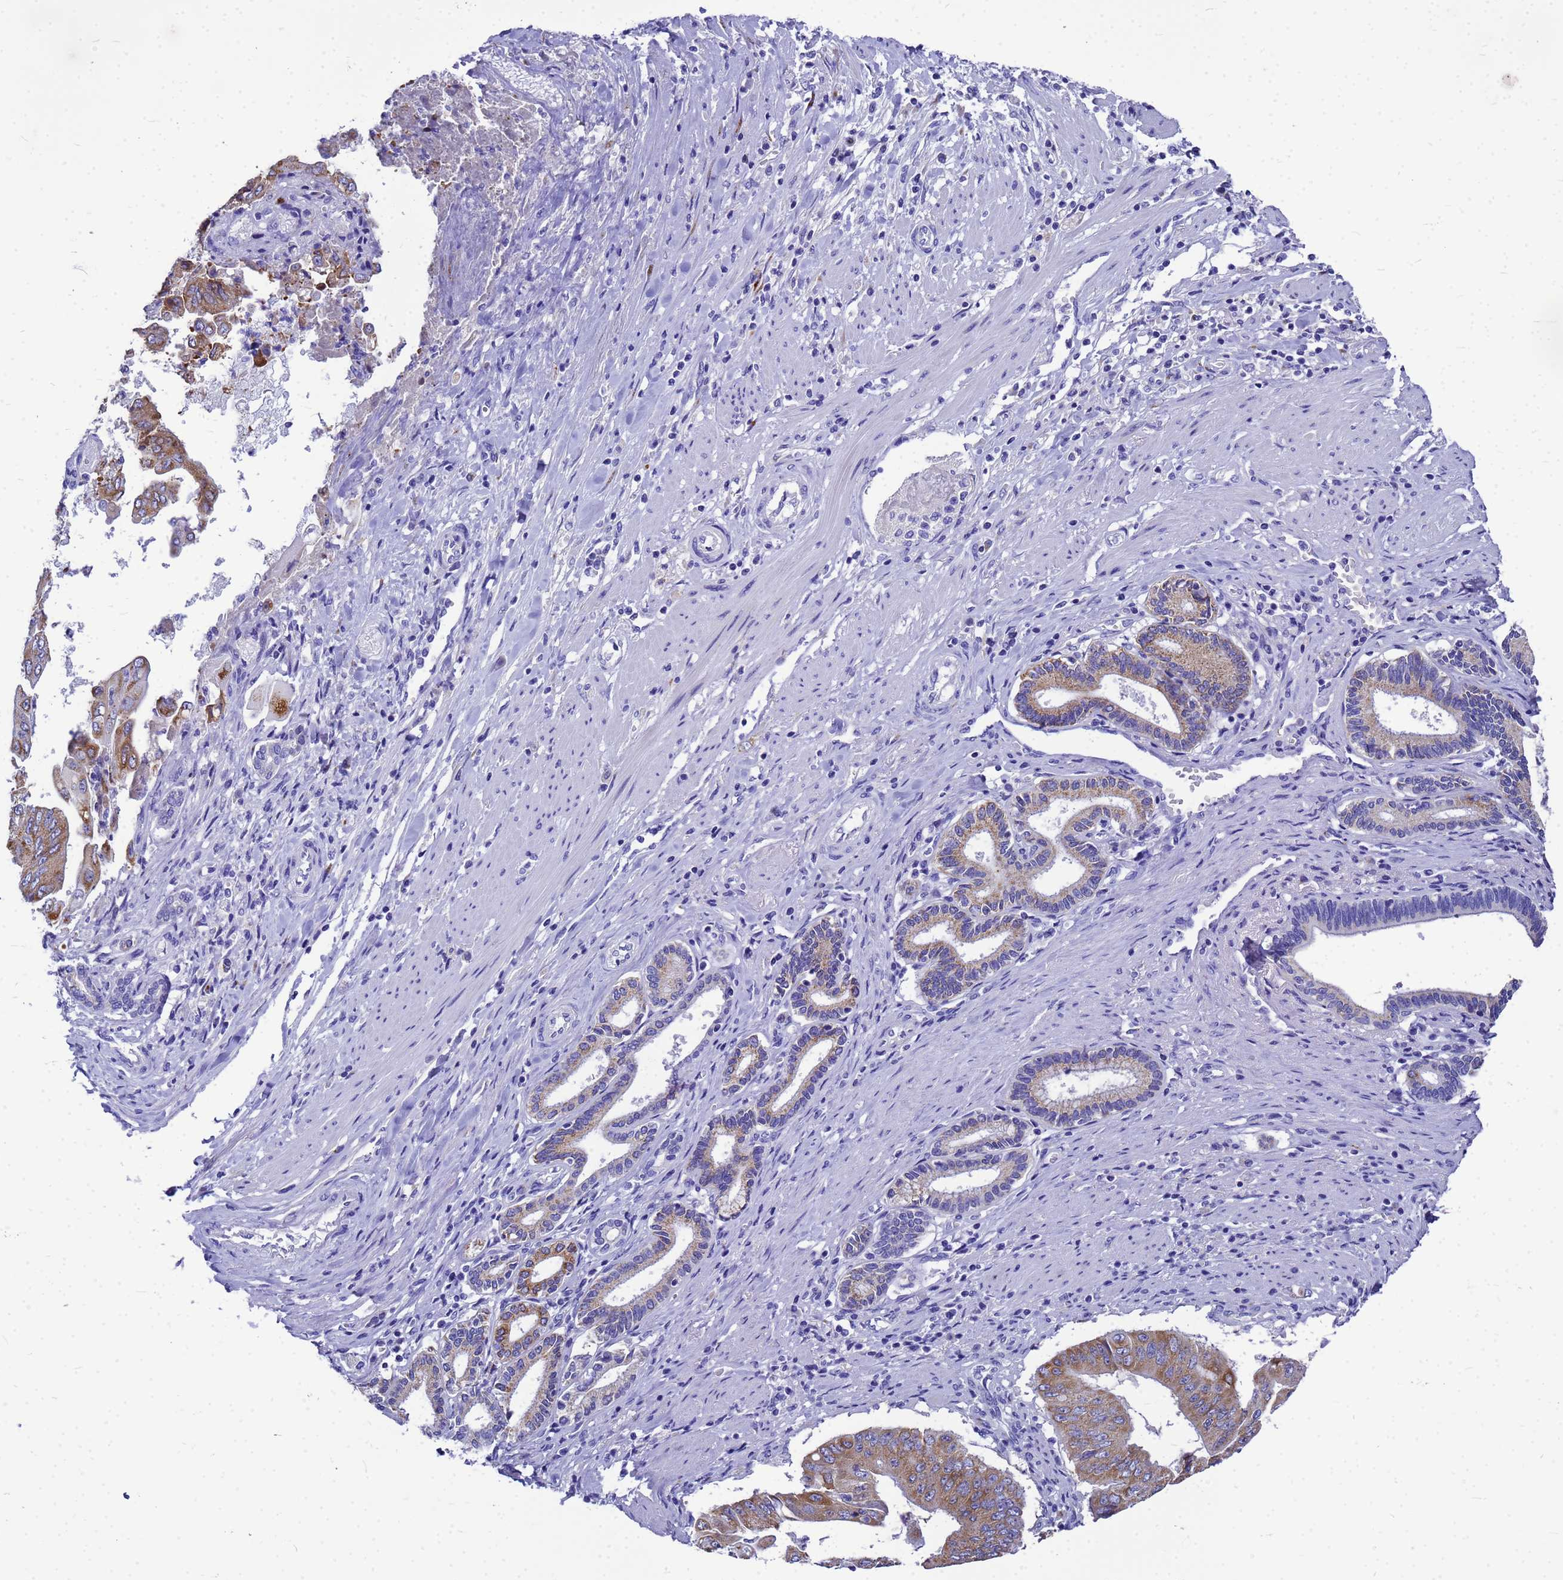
{"staining": {"intensity": "moderate", "quantity": ">75%", "location": "cytoplasmic/membranous"}, "tissue": "pancreatic cancer", "cell_type": "Tumor cells", "image_type": "cancer", "snomed": [{"axis": "morphology", "description": "Adenocarcinoma, NOS"}, {"axis": "topography", "description": "Pancreas"}], "caption": "Immunohistochemistry micrograph of neoplastic tissue: human adenocarcinoma (pancreatic) stained using immunohistochemistry demonstrates medium levels of moderate protein expression localized specifically in the cytoplasmic/membranous of tumor cells, appearing as a cytoplasmic/membranous brown color.", "gene": "OR52E2", "patient": {"sex": "female", "age": 77}}